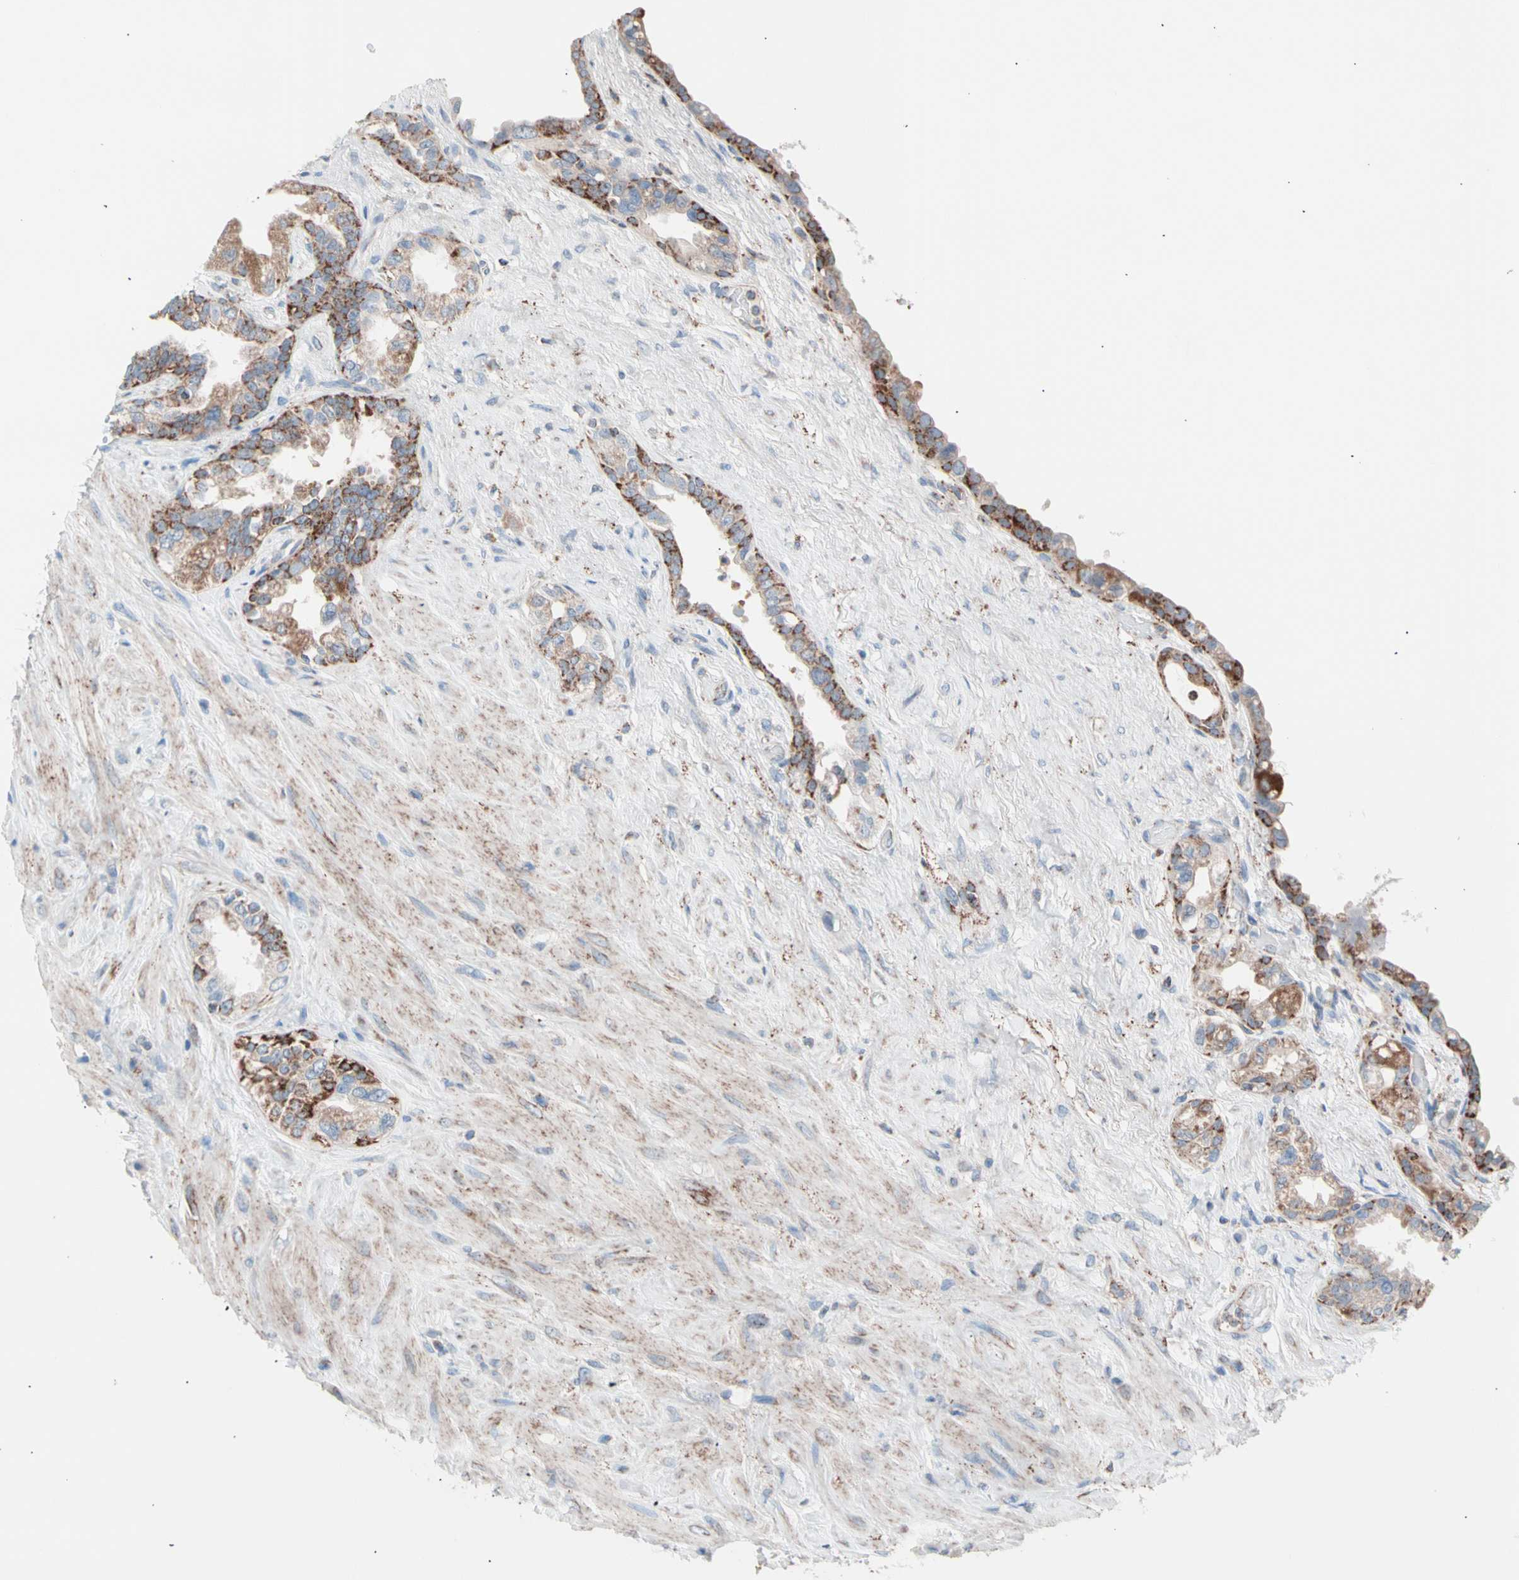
{"staining": {"intensity": "strong", "quantity": "25%-75%", "location": "cytoplasmic/membranous"}, "tissue": "seminal vesicle", "cell_type": "Glandular cells", "image_type": "normal", "snomed": [{"axis": "morphology", "description": "Normal tissue, NOS"}, {"axis": "topography", "description": "Seminal veicle"}], "caption": "IHC micrograph of benign seminal vesicle: human seminal vesicle stained using IHC shows high levels of strong protein expression localized specifically in the cytoplasmic/membranous of glandular cells, appearing as a cytoplasmic/membranous brown color.", "gene": "HK1", "patient": {"sex": "male", "age": 61}}